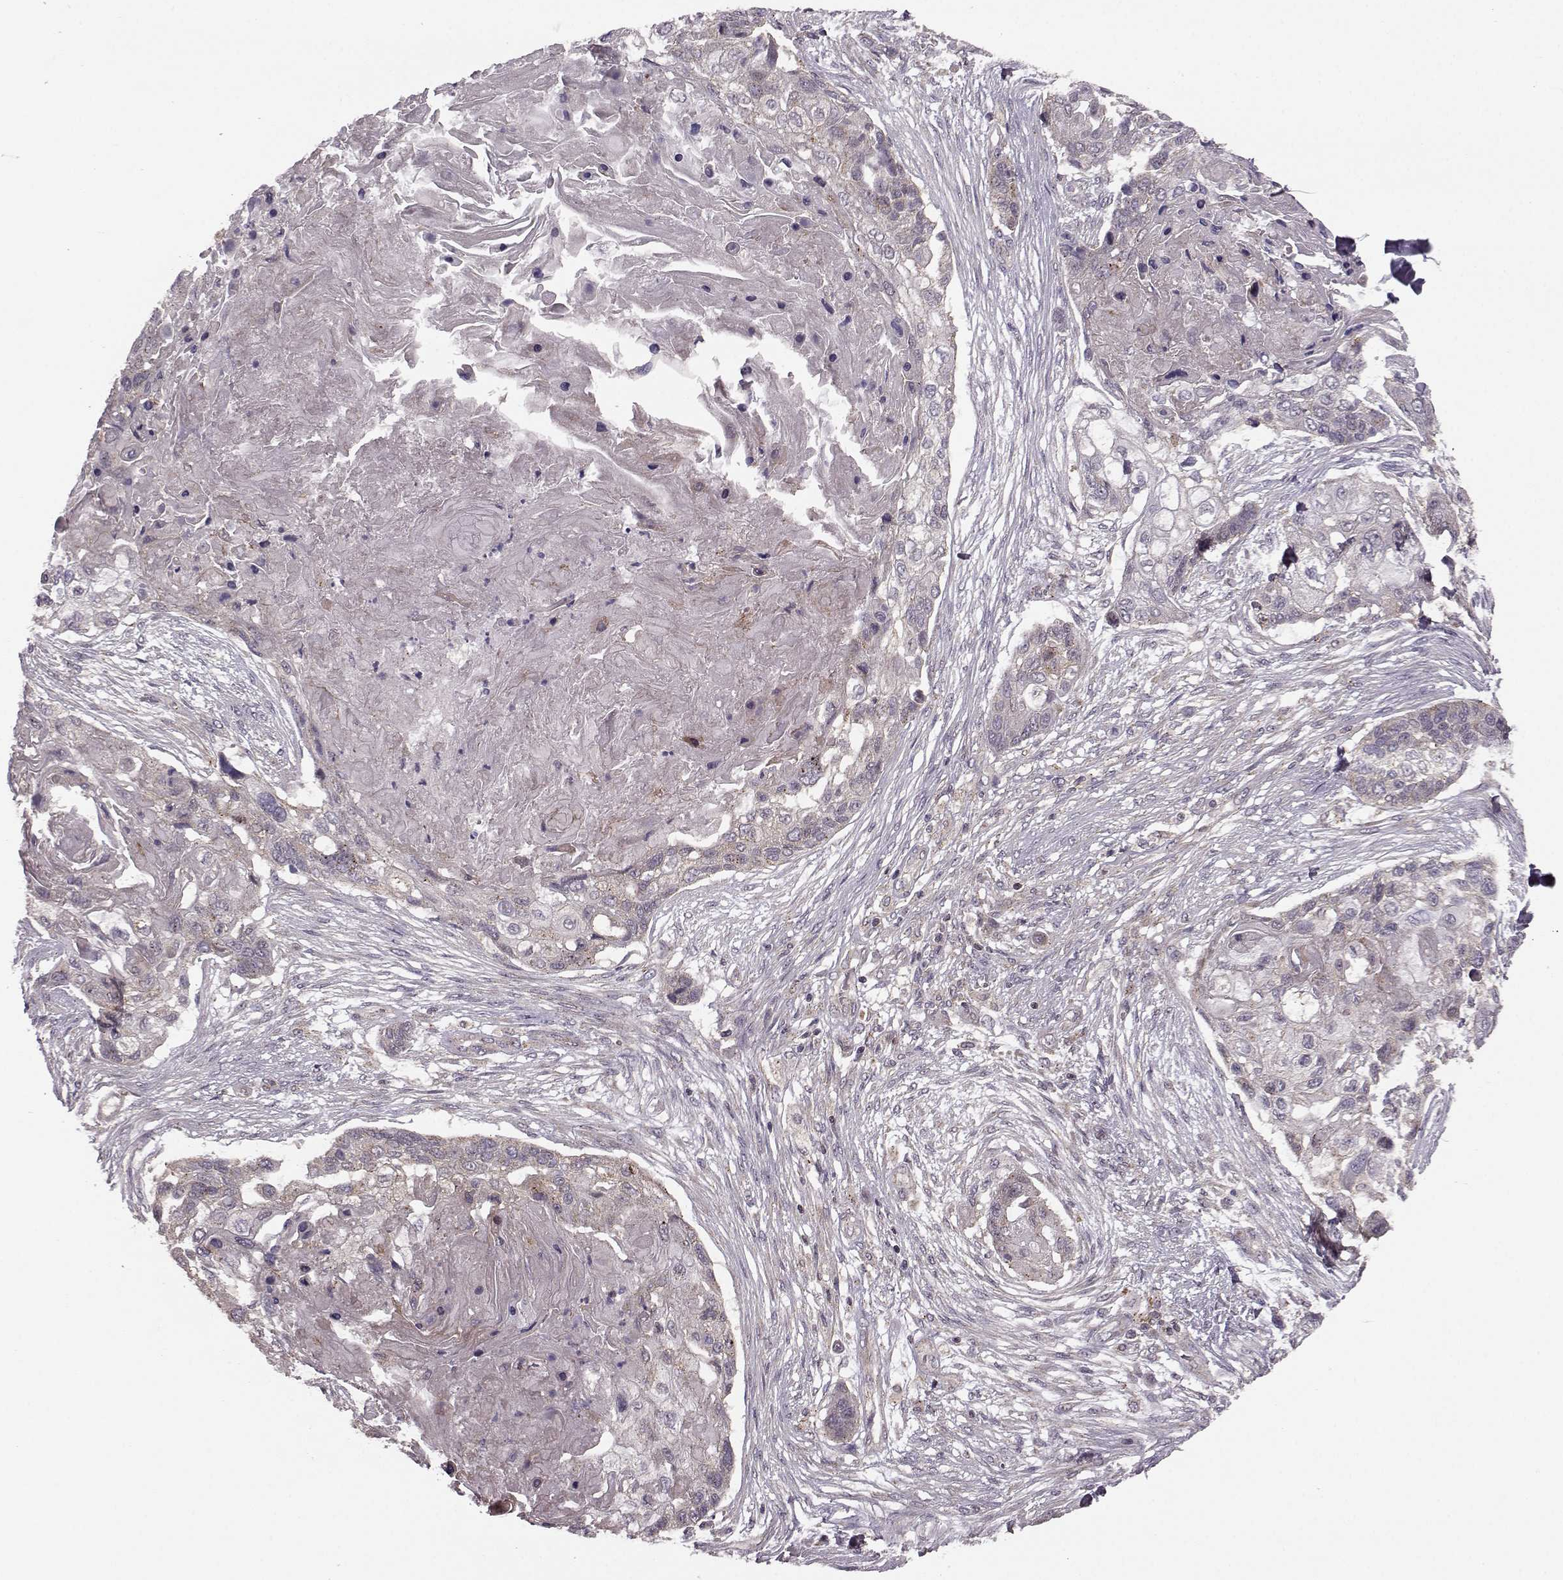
{"staining": {"intensity": "weak", "quantity": "25%-75%", "location": "cytoplasmic/membranous"}, "tissue": "lung cancer", "cell_type": "Tumor cells", "image_type": "cancer", "snomed": [{"axis": "morphology", "description": "Squamous cell carcinoma, NOS"}, {"axis": "topography", "description": "Lung"}], "caption": "DAB immunohistochemical staining of lung cancer exhibits weak cytoplasmic/membranous protein staining in about 25%-75% of tumor cells.", "gene": "FNIP2", "patient": {"sex": "male", "age": 69}}